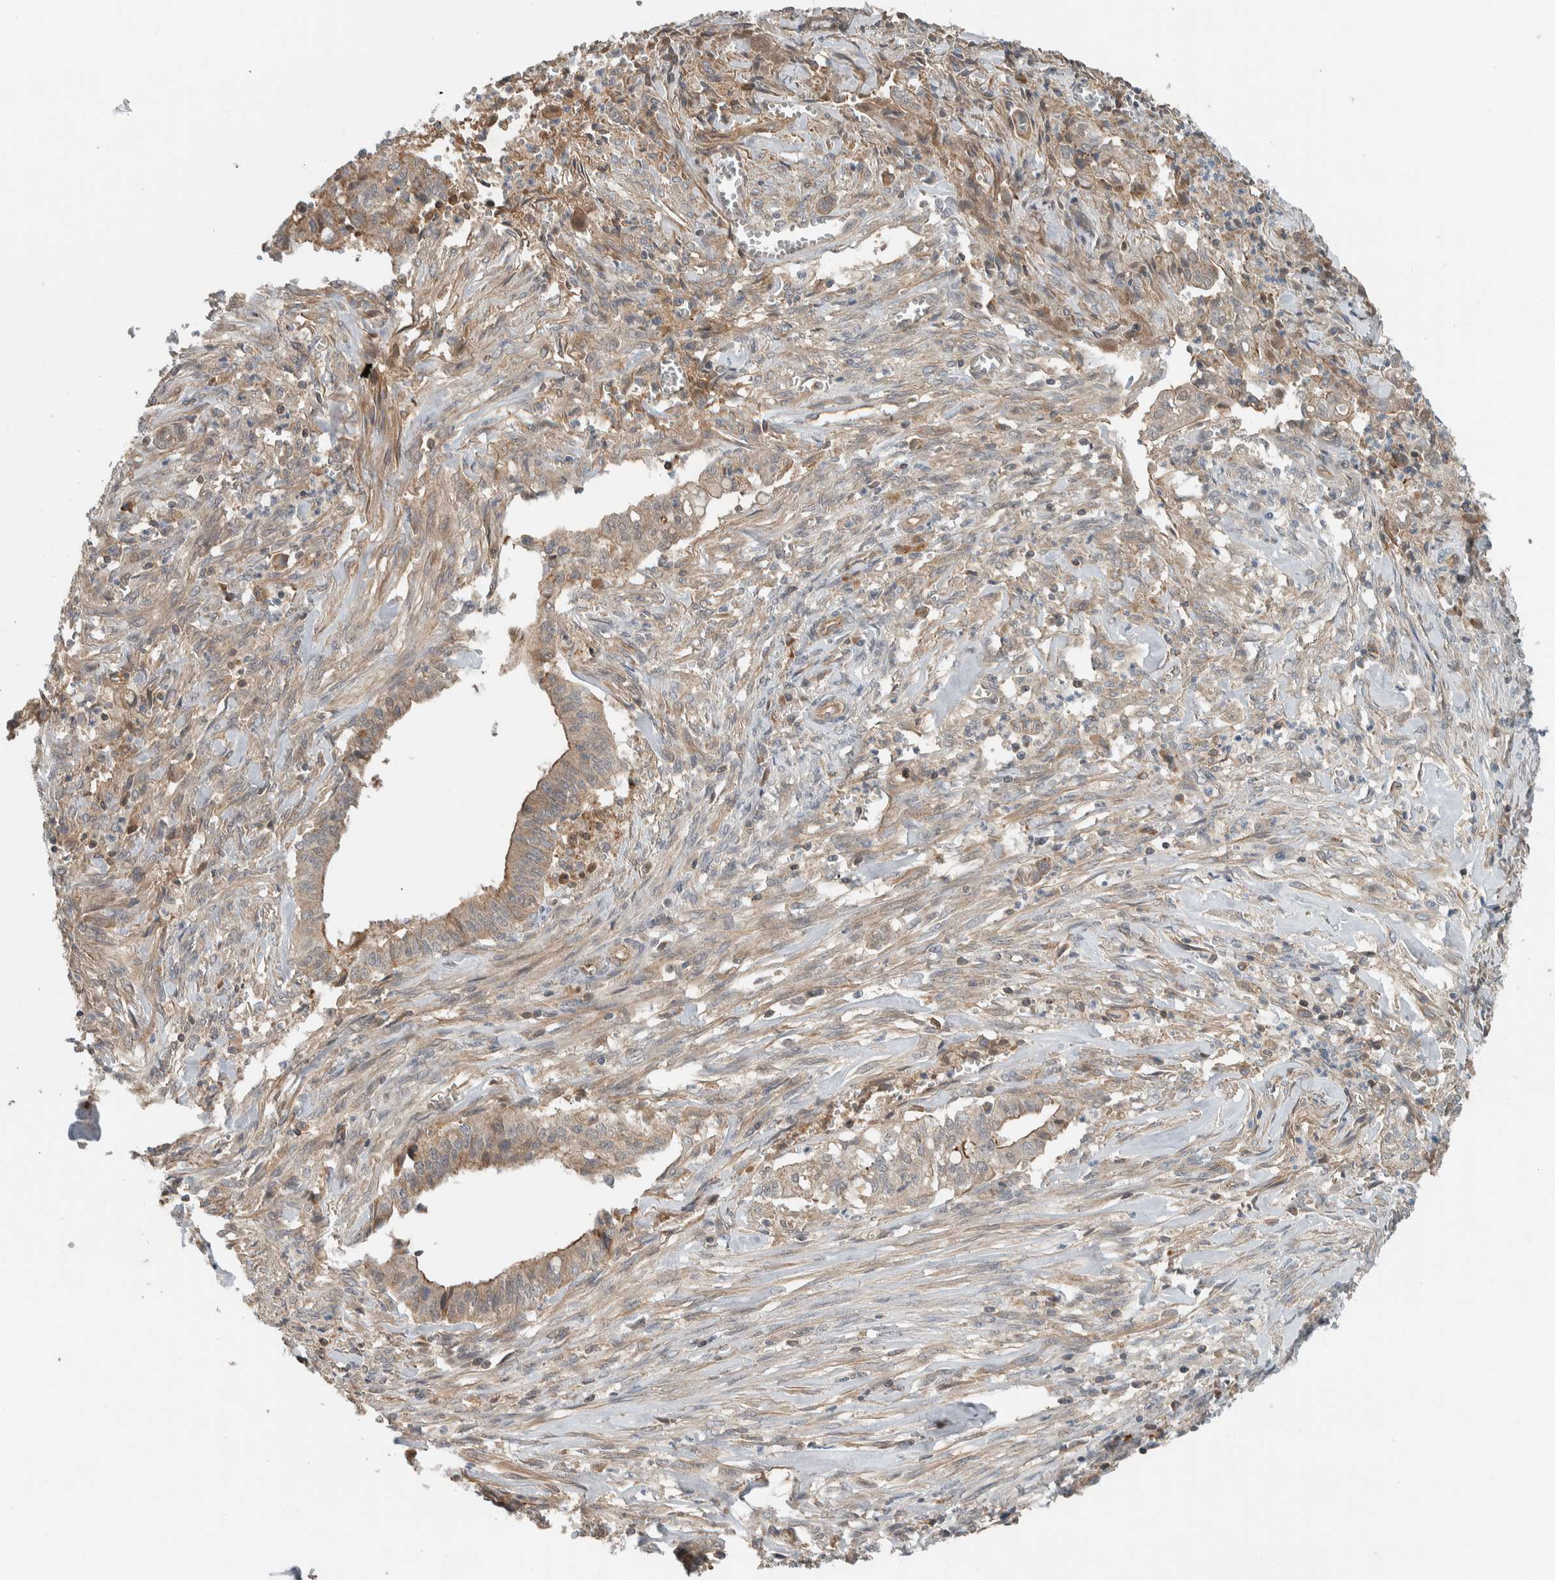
{"staining": {"intensity": "weak", "quantity": ">75%", "location": "cytoplasmic/membranous"}, "tissue": "cervical cancer", "cell_type": "Tumor cells", "image_type": "cancer", "snomed": [{"axis": "morphology", "description": "Adenocarcinoma, NOS"}, {"axis": "topography", "description": "Cervix"}], "caption": "Cervical cancer tissue displays weak cytoplasmic/membranous expression in approximately >75% of tumor cells (DAB = brown stain, brightfield microscopy at high magnification).", "gene": "ARMC7", "patient": {"sex": "female", "age": 44}}